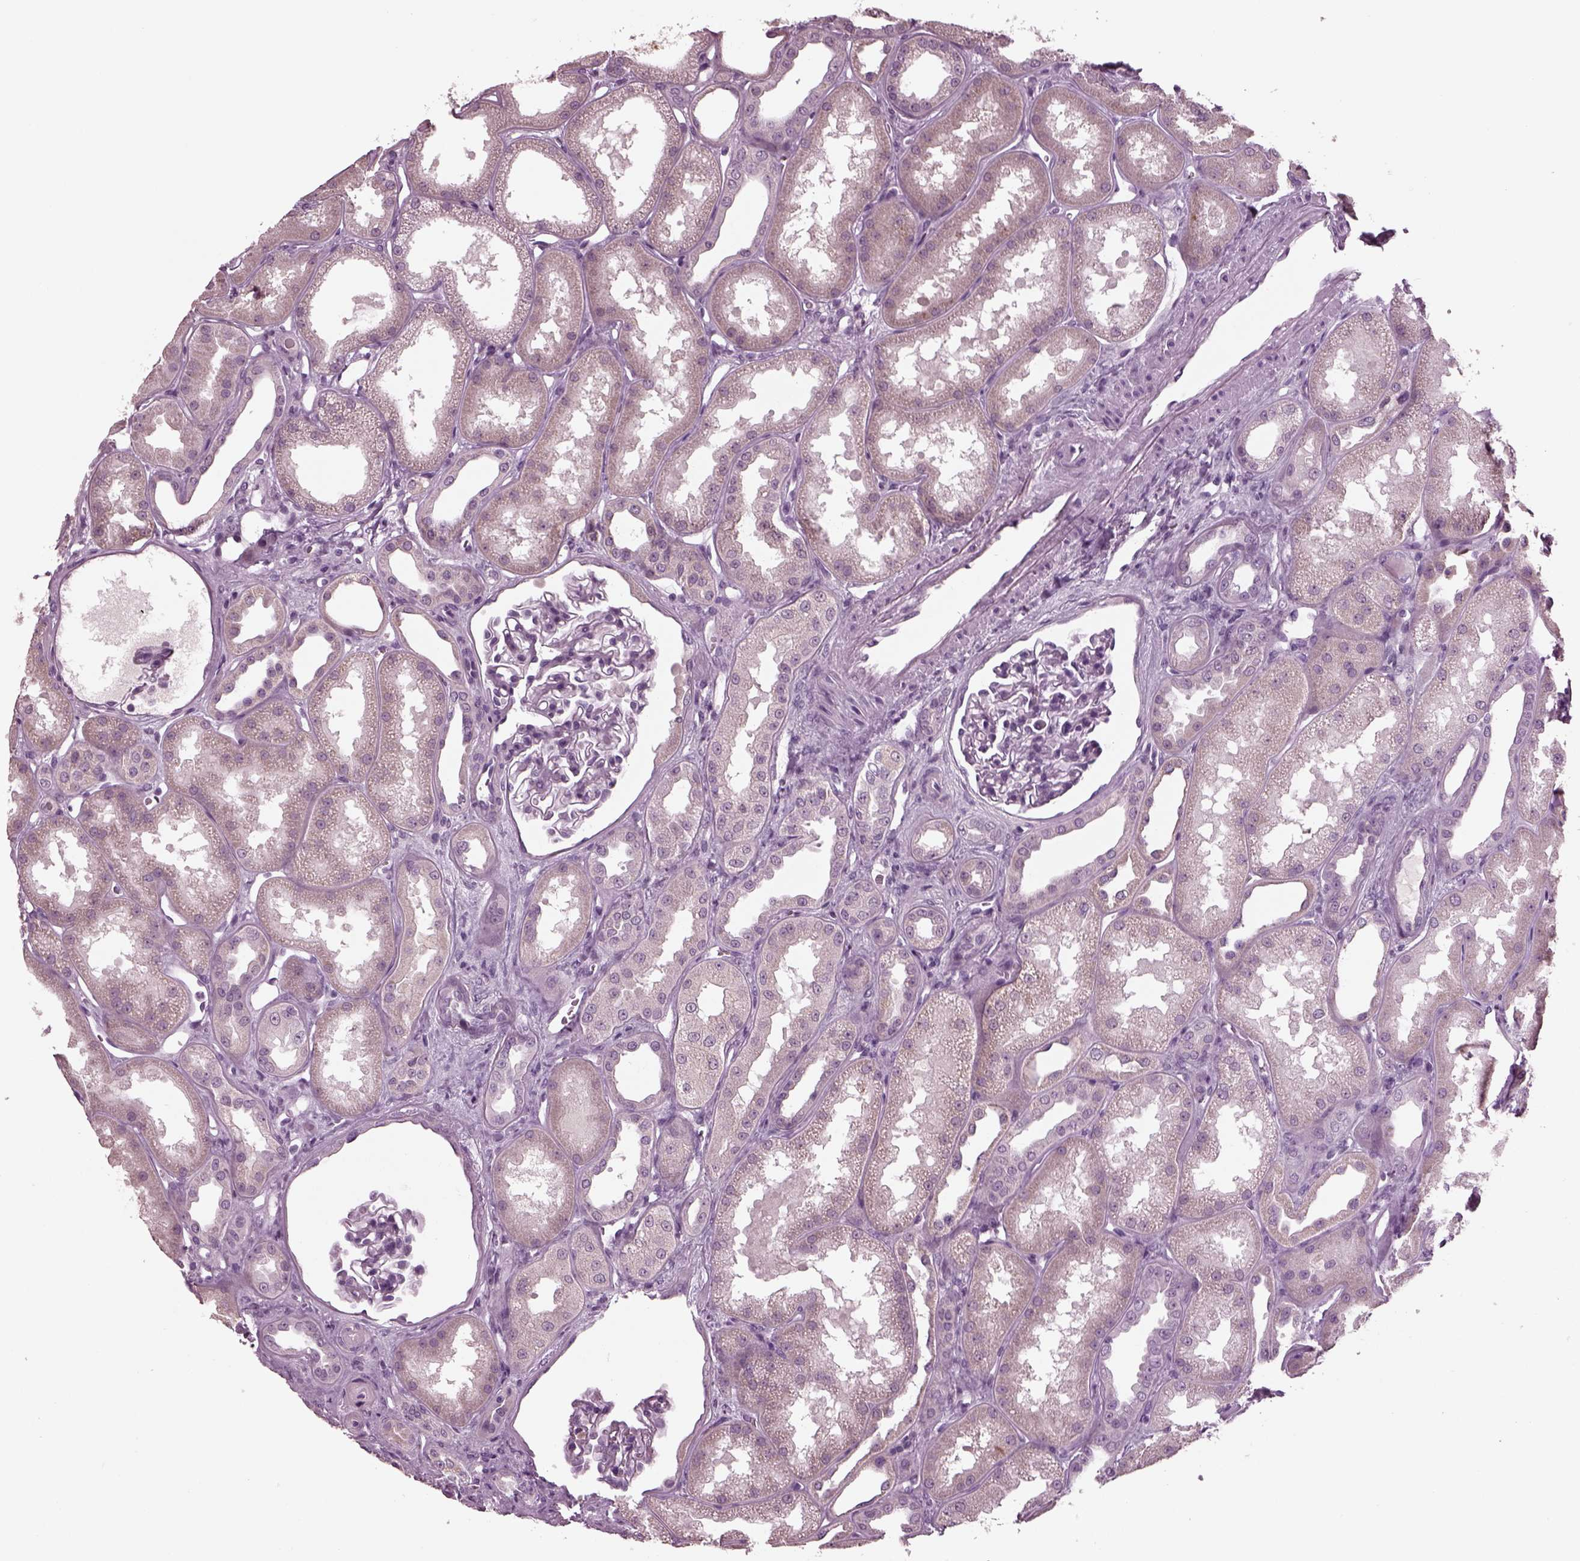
{"staining": {"intensity": "negative", "quantity": "none", "location": "none"}, "tissue": "kidney", "cell_type": "Cells in glomeruli", "image_type": "normal", "snomed": [{"axis": "morphology", "description": "Normal tissue, NOS"}, {"axis": "topography", "description": "Kidney"}], "caption": "This is a histopathology image of immunohistochemistry (IHC) staining of benign kidney, which shows no positivity in cells in glomeruli.", "gene": "CLCN4", "patient": {"sex": "male", "age": 61}}